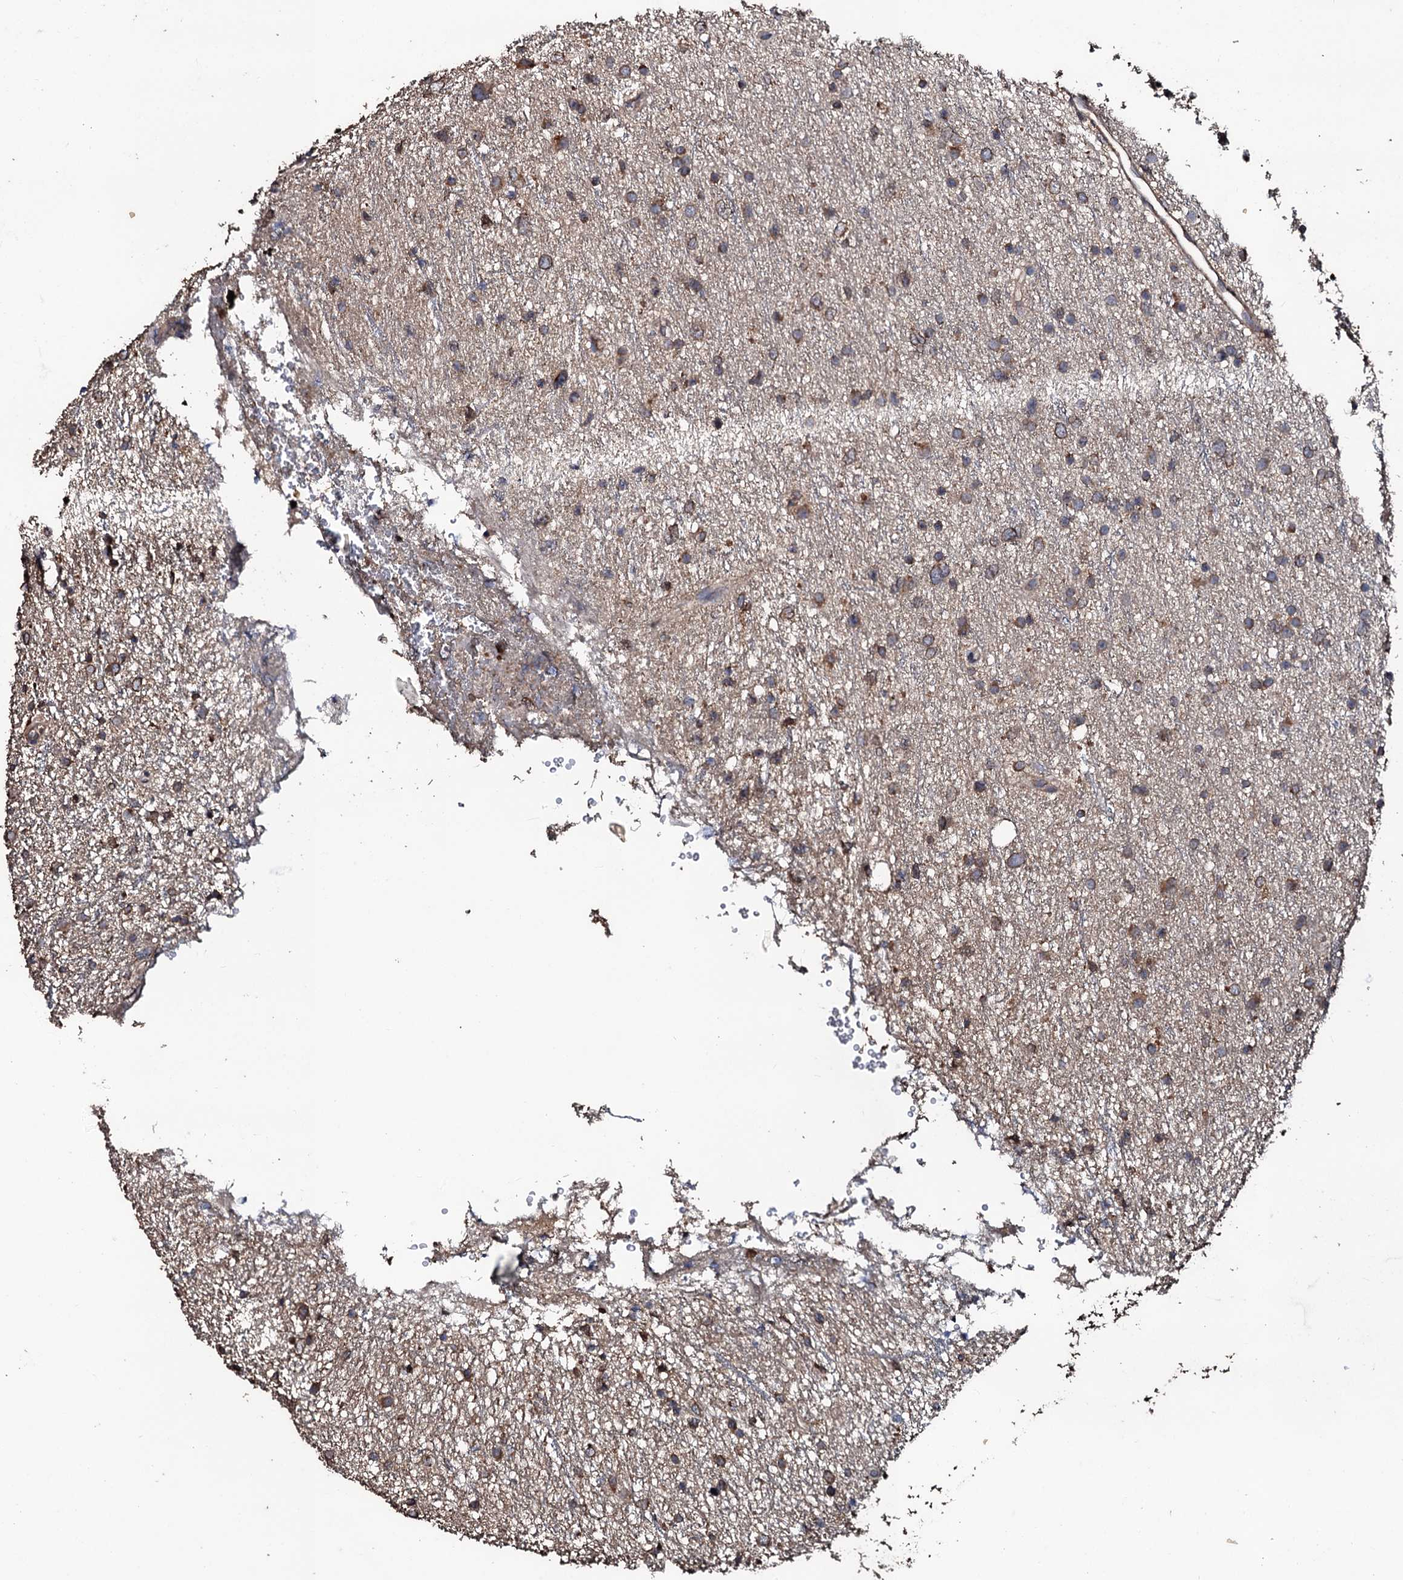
{"staining": {"intensity": "moderate", "quantity": ">75%", "location": "cytoplasmic/membranous"}, "tissue": "glioma", "cell_type": "Tumor cells", "image_type": "cancer", "snomed": [{"axis": "morphology", "description": "Glioma, malignant, Low grade"}, {"axis": "topography", "description": "Cerebral cortex"}], "caption": "There is medium levels of moderate cytoplasmic/membranous expression in tumor cells of malignant low-grade glioma, as demonstrated by immunohistochemical staining (brown color).", "gene": "SDHAF2", "patient": {"sex": "female", "age": 39}}